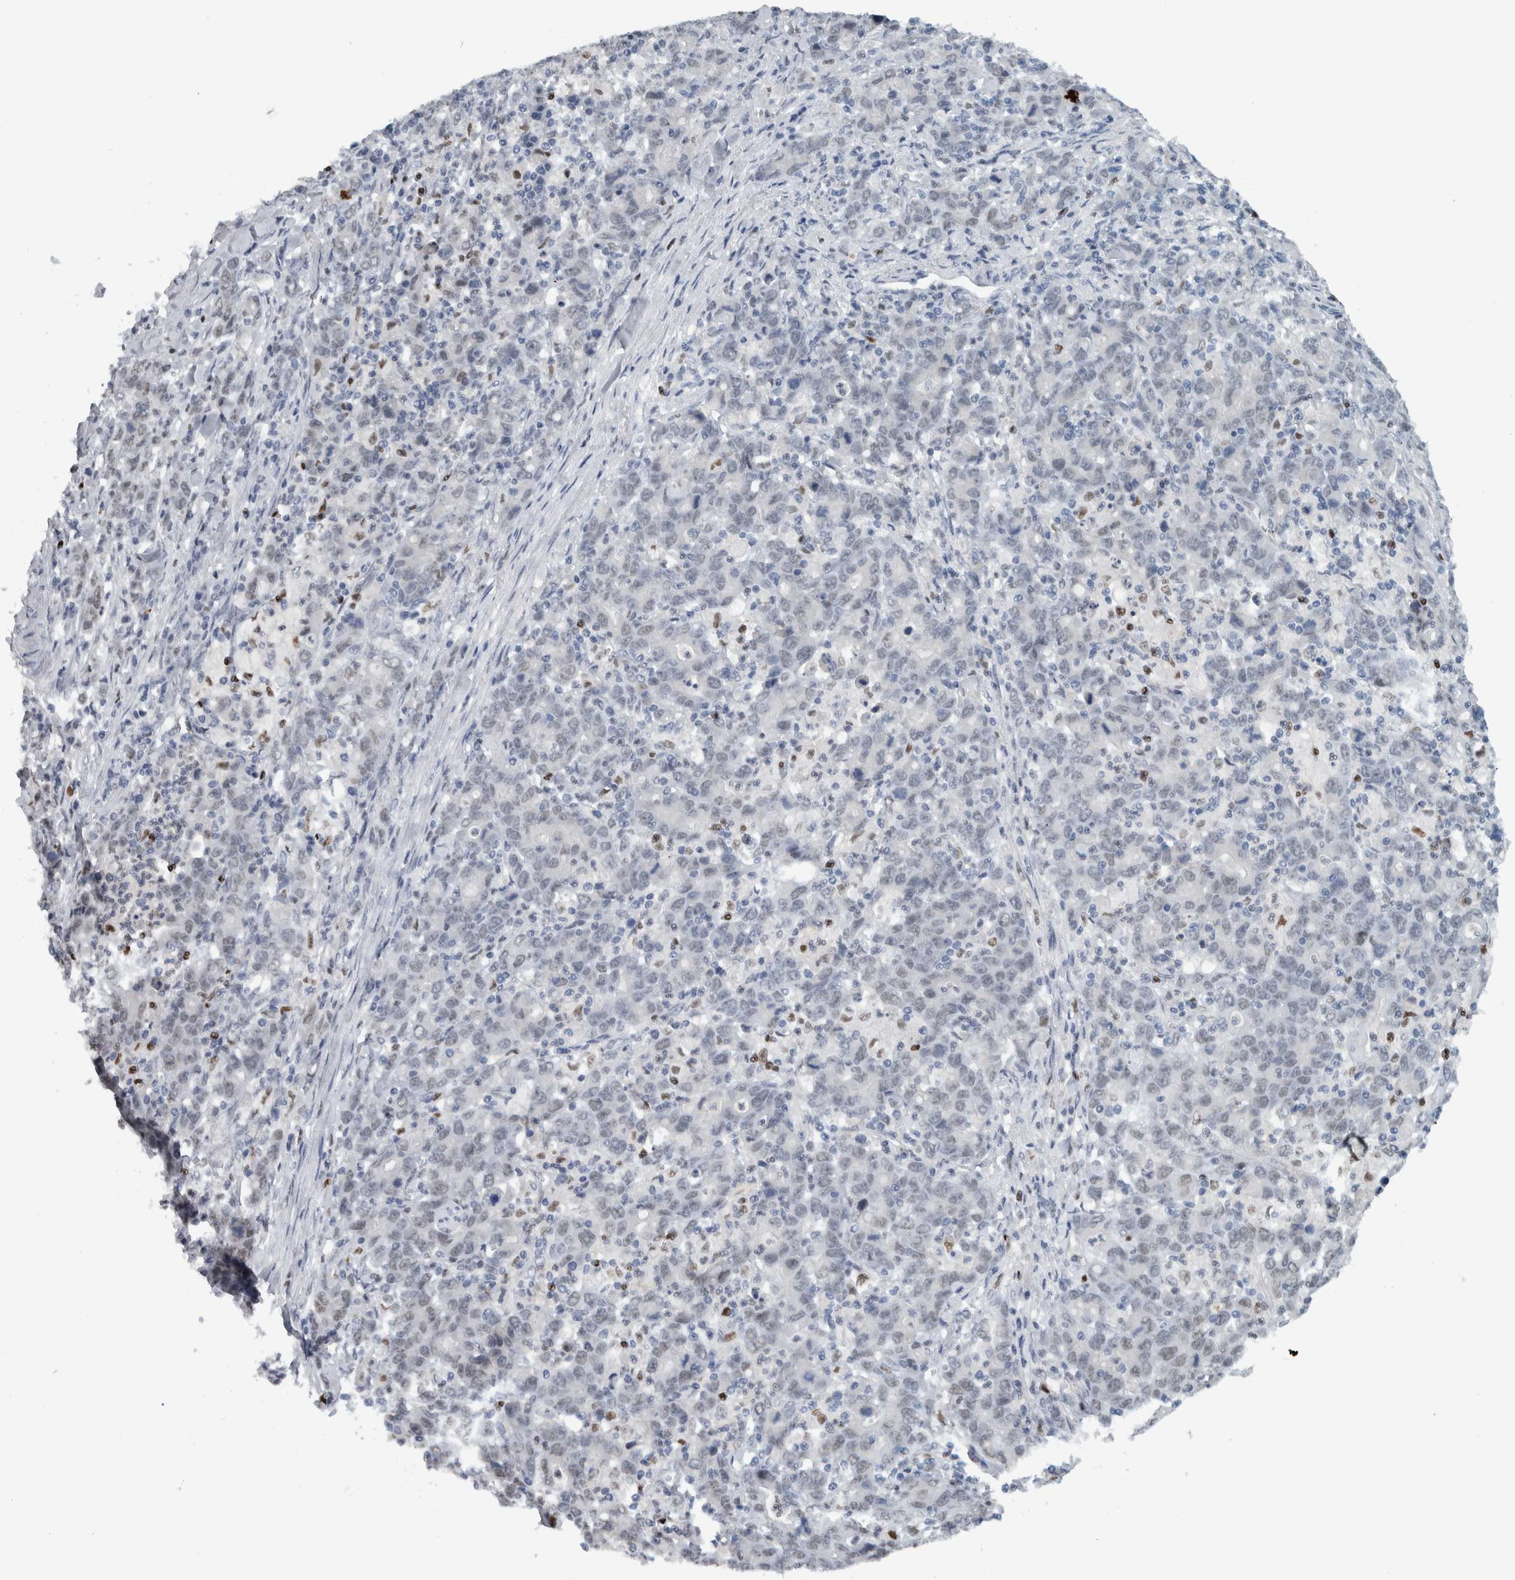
{"staining": {"intensity": "negative", "quantity": "none", "location": "none"}, "tissue": "stomach cancer", "cell_type": "Tumor cells", "image_type": "cancer", "snomed": [{"axis": "morphology", "description": "Adenocarcinoma, NOS"}, {"axis": "topography", "description": "Stomach, upper"}], "caption": "There is no significant expression in tumor cells of stomach cancer.", "gene": "ADPRM", "patient": {"sex": "male", "age": 69}}